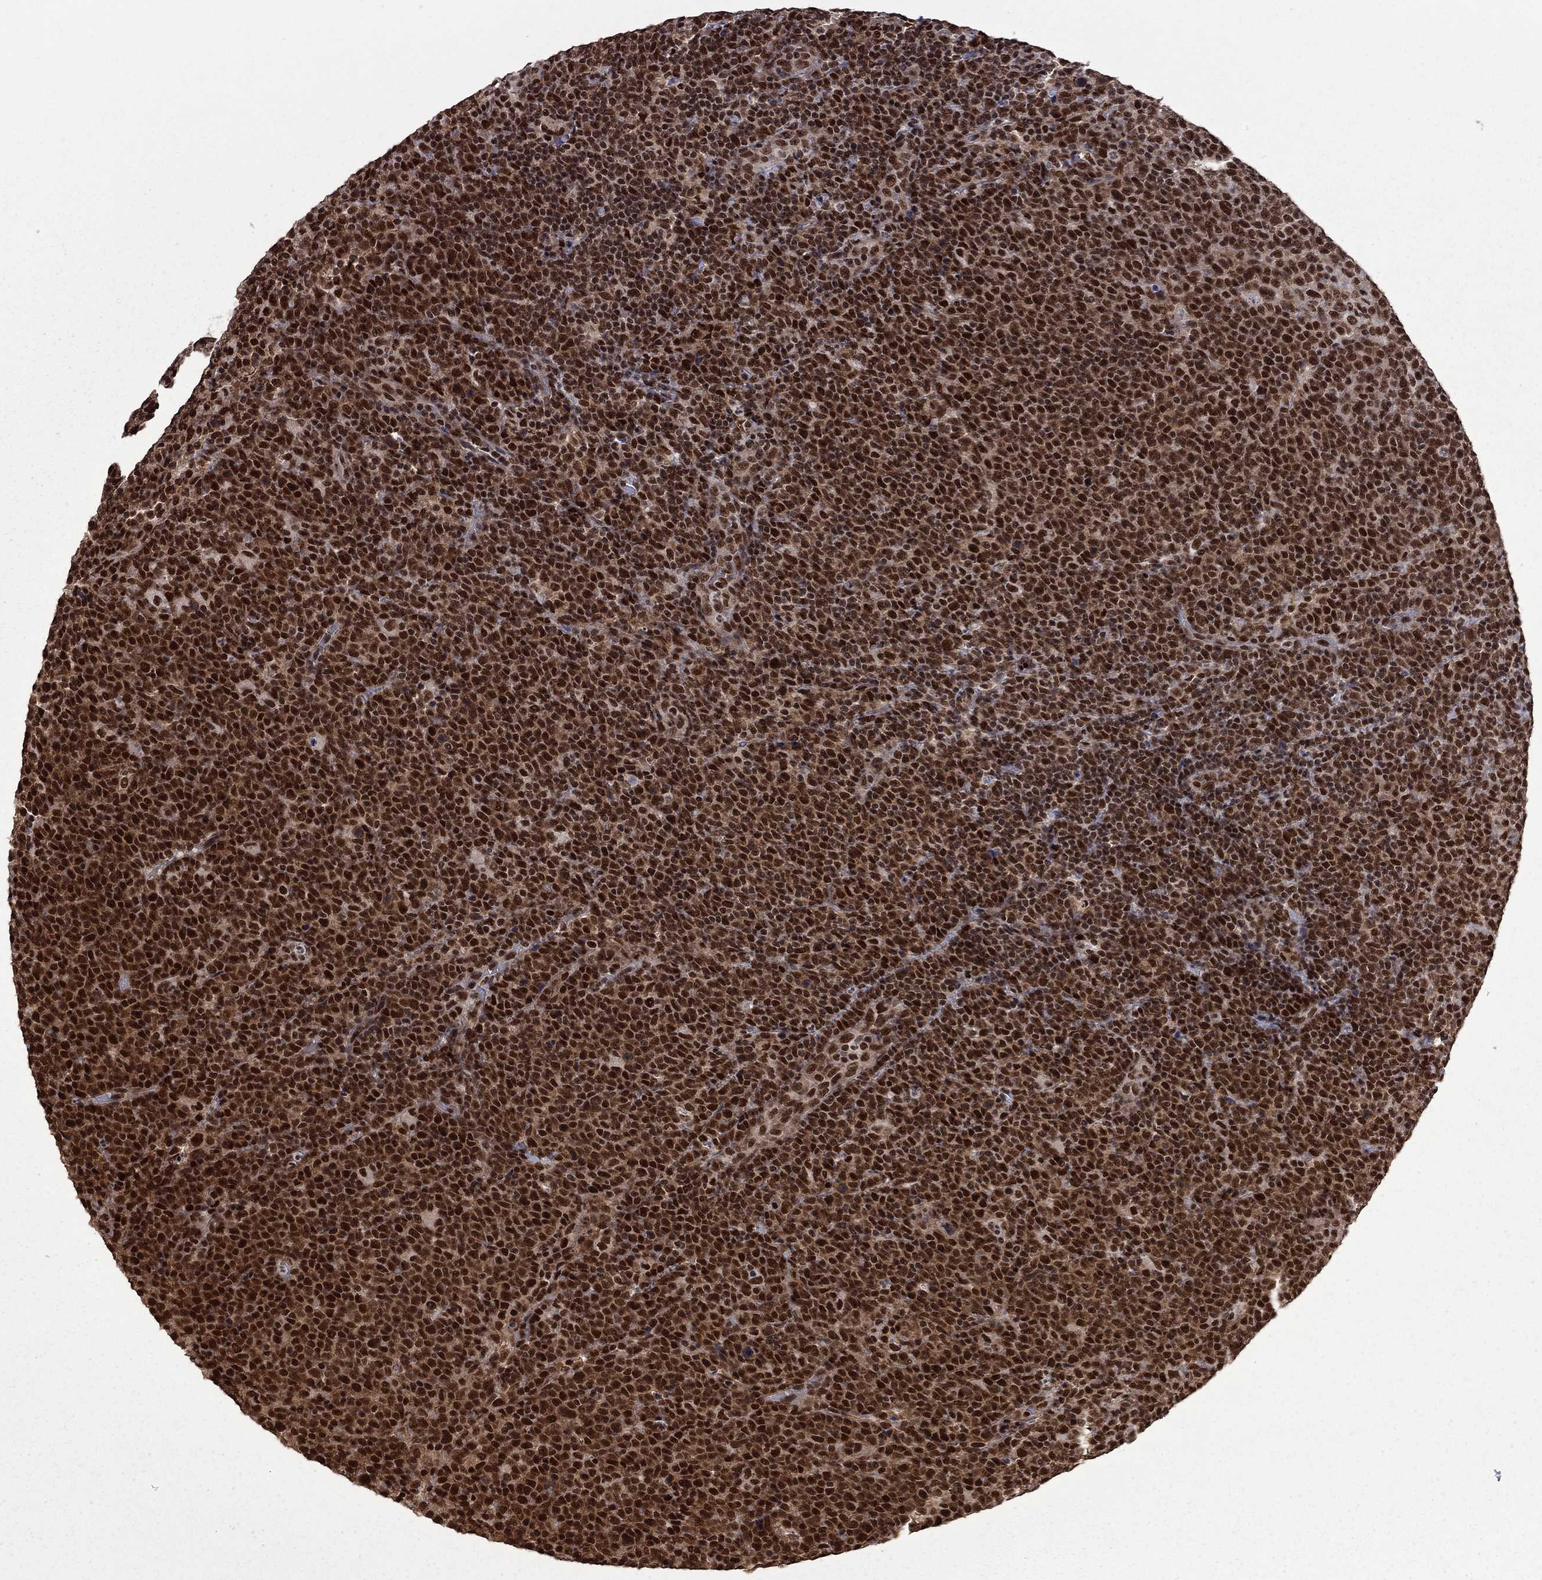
{"staining": {"intensity": "strong", "quantity": ">75%", "location": "nuclear"}, "tissue": "lymphoma", "cell_type": "Tumor cells", "image_type": "cancer", "snomed": [{"axis": "morphology", "description": "Malignant lymphoma, non-Hodgkin's type, High grade"}, {"axis": "topography", "description": "Lymph node"}], "caption": "Malignant lymphoma, non-Hodgkin's type (high-grade) stained with a protein marker displays strong staining in tumor cells.", "gene": "MED25", "patient": {"sex": "male", "age": 61}}